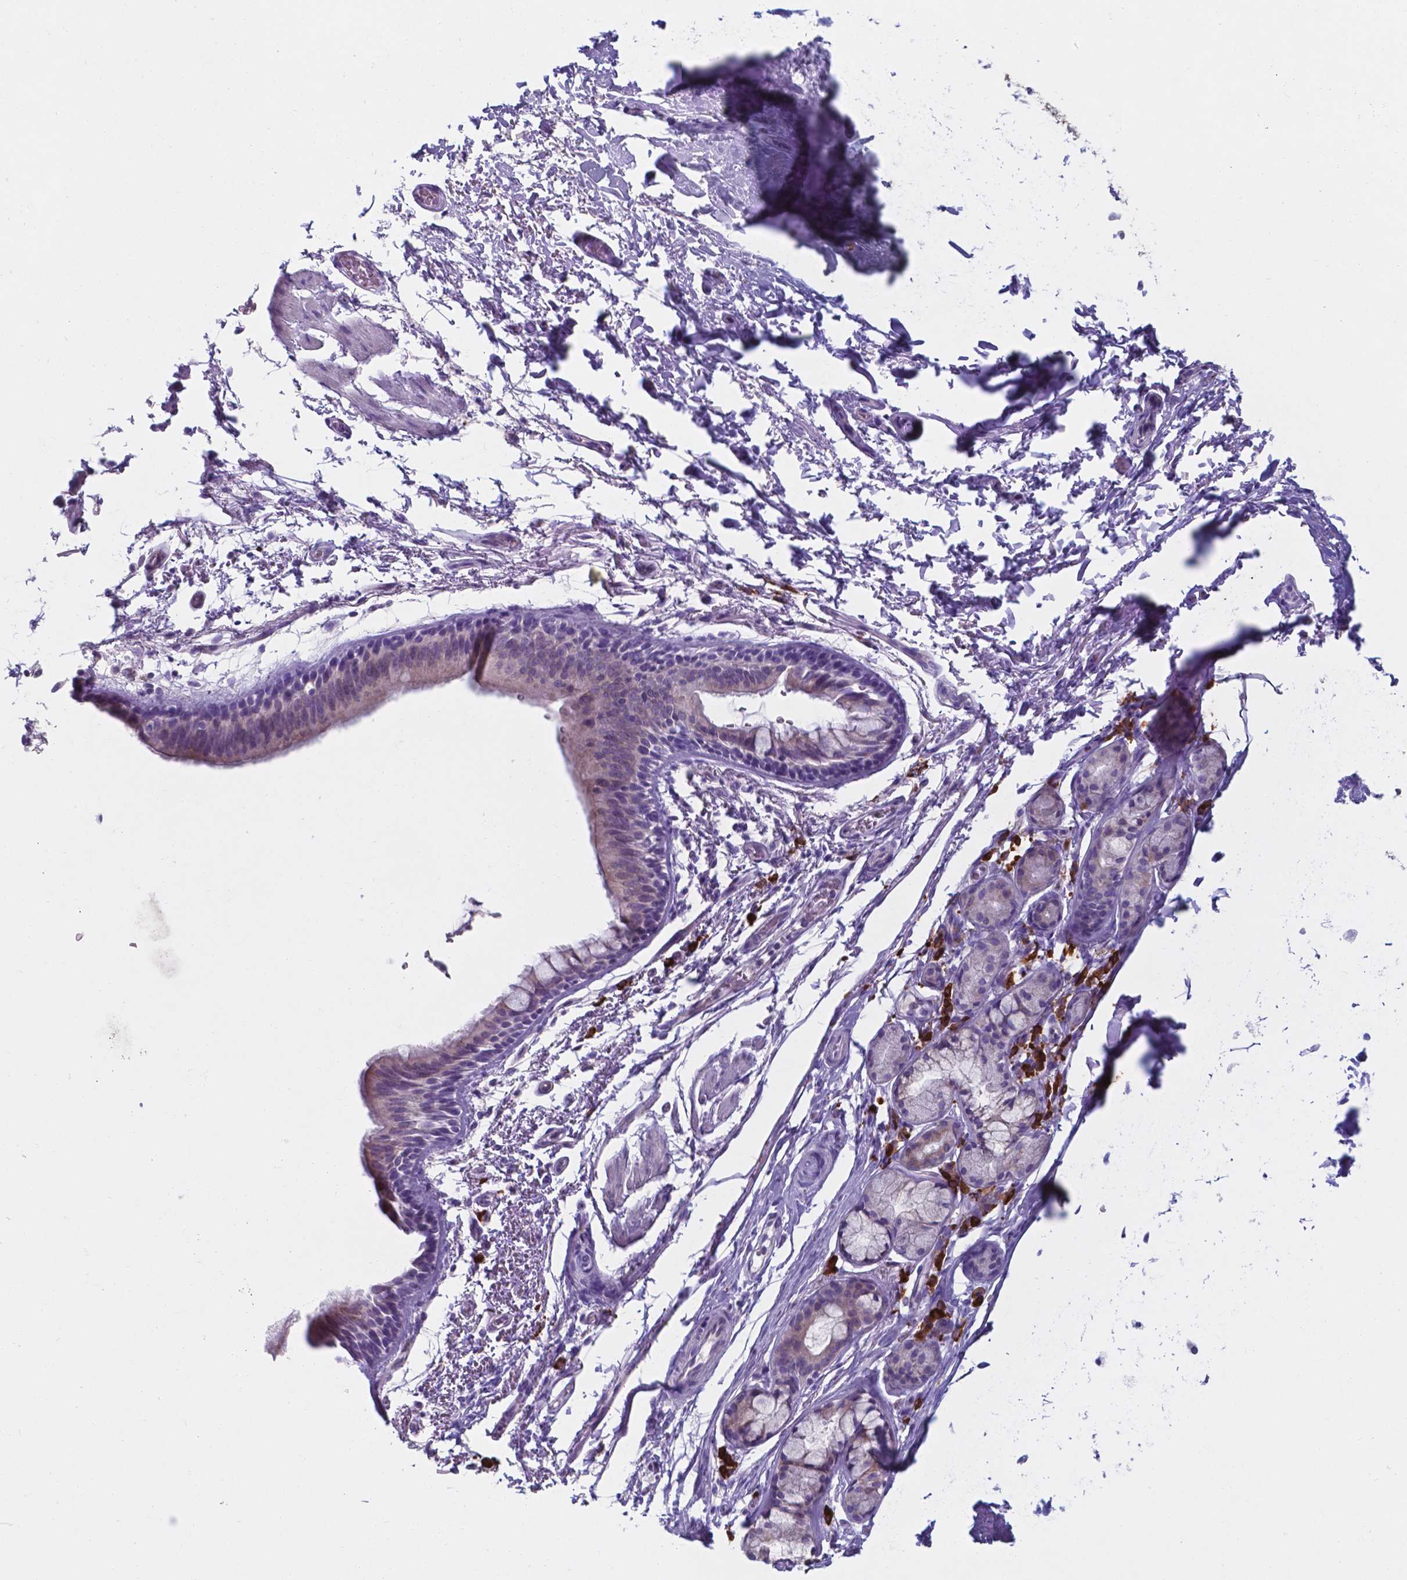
{"staining": {"intensity": "negative", "quantity": "none", "location": "none"}, "tissue": "bronchus", "cell_type": "Respiratory epithelial cells", "image_type": "normal", "snomed": [{"axis": "morphology", "description": "Normal tissue, NOS"}, {"axis": "topography", "description": "Lymph node"}, {"axis": "topography", "description": "Bronchus"}], "caption": "A micrograph of human bronchus is negative for staining in respiratory epithelial cells. (DAB immunohistochemistry visualized using brightfield microscopy, high magnification).", "gene": "UBE2J1", "patient": {"sex": "female", "age": 70}}